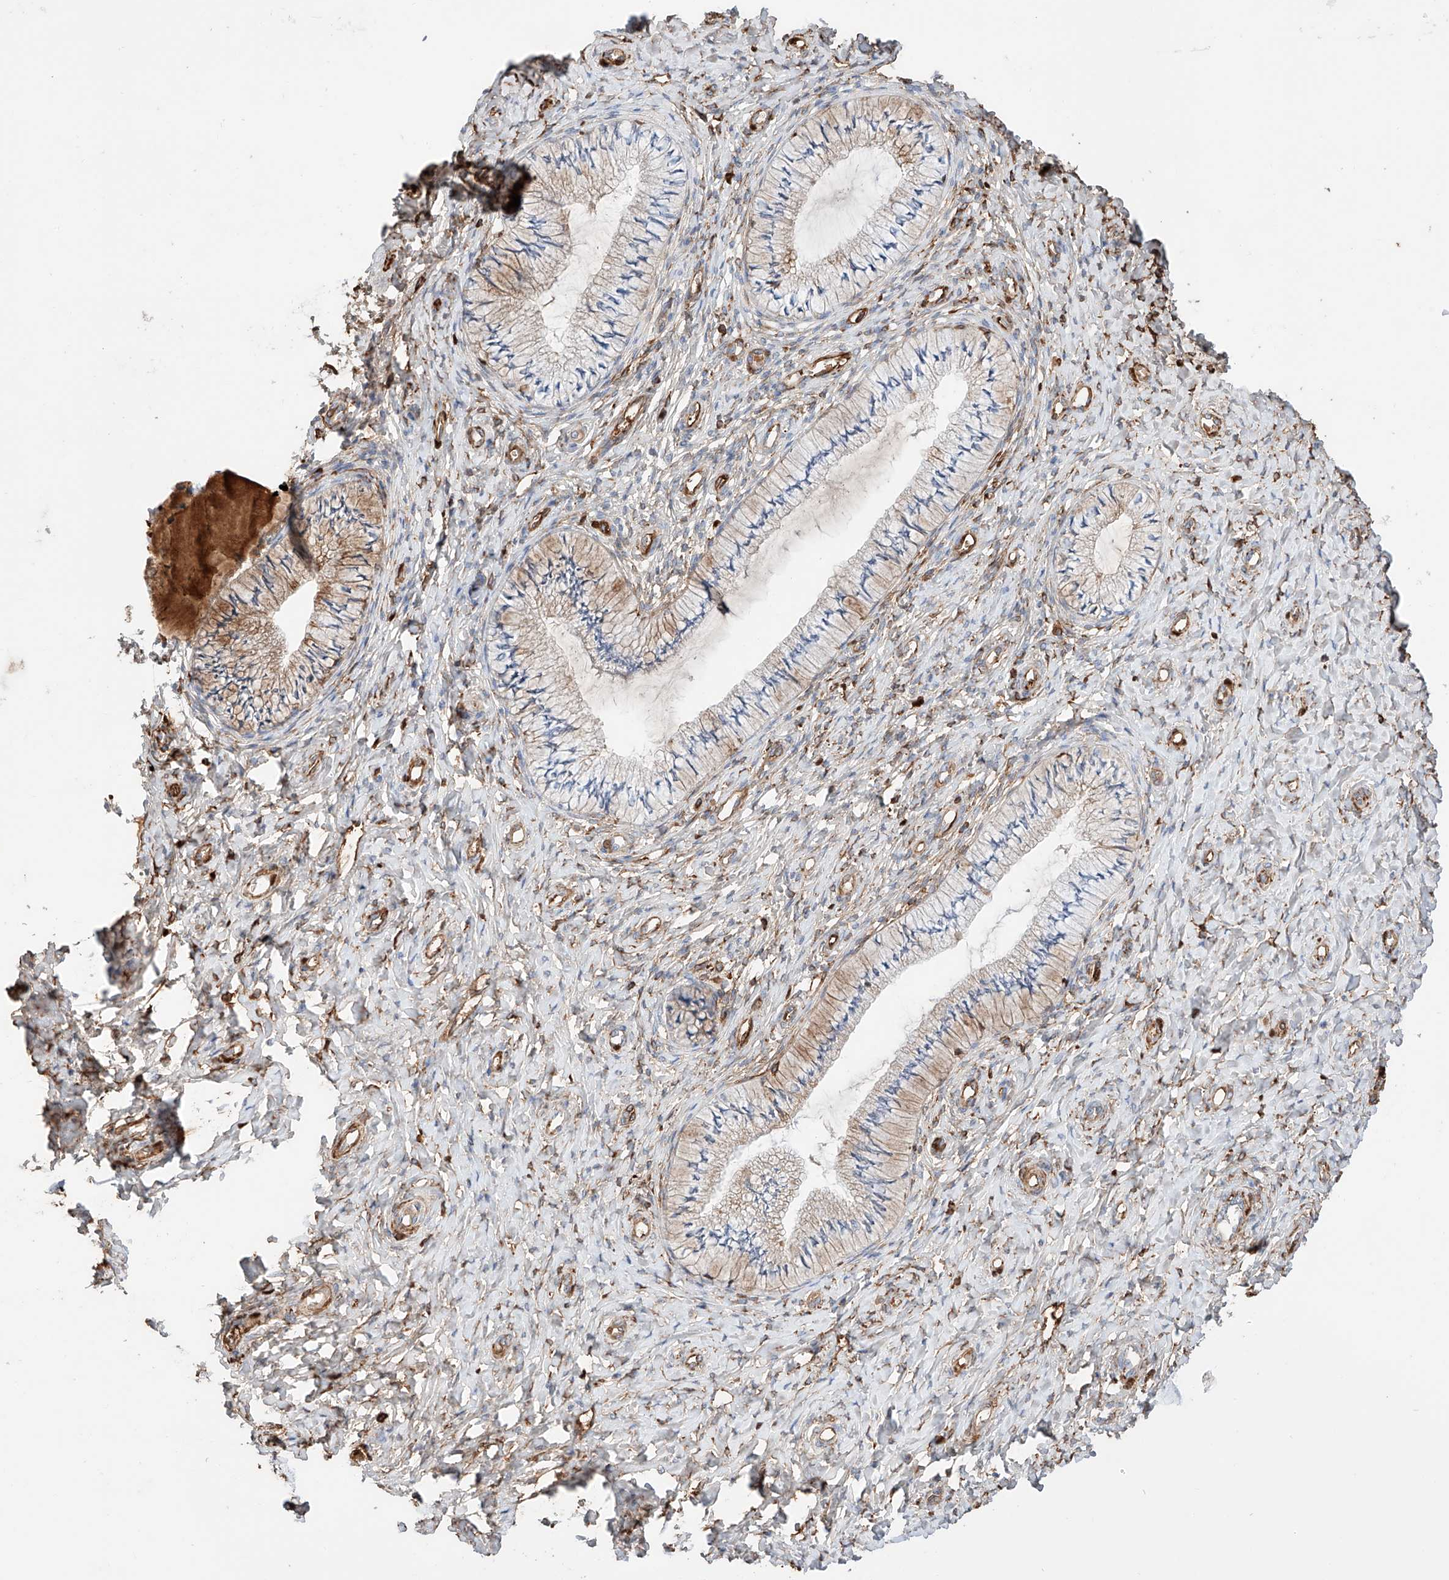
{"staining": {"intensity": "weak", "quantity": "25%-75%", "location": "cytoplasmic/membranous"}, "tissue": "cervix", "cell_type": "Glandular cells", "image_type": "normal", "snomed": [{"axis": "morphology", "description": "Normal tissue, NOS"}, {"axis": "topography", "description": "Cervix"}], "caption": "Brown immunohistochemical staining in benign cervix exhibits weak cytoplasmic/membranous staining in about 25%-75% of glandular cells.", "gene": "PGGT1B", "patient": {"sex": "female", "age": 36}}